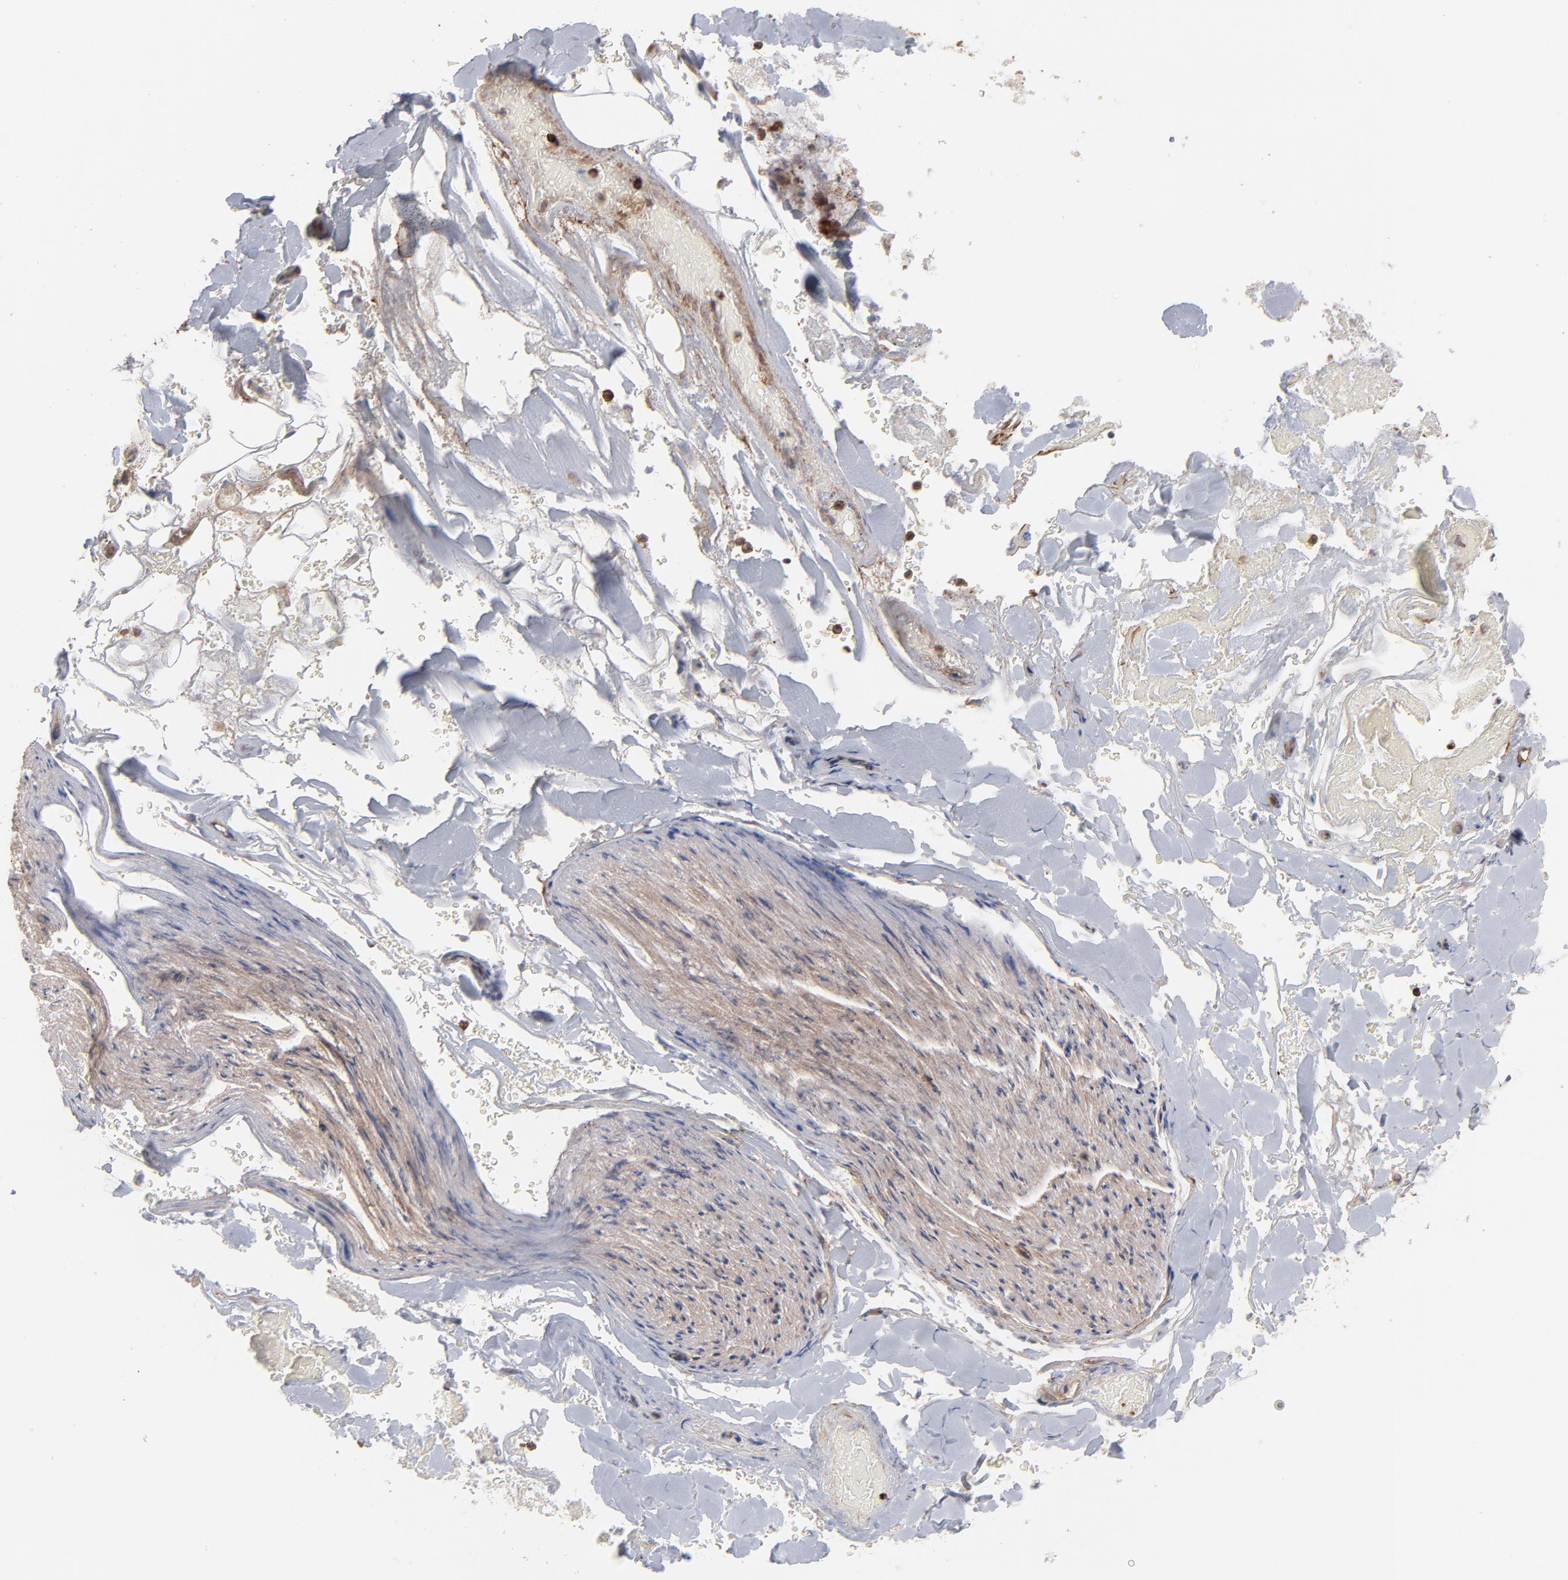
{"staining": {"intensity": "negative", "quantity": "none", "location": "none"}, "tissue": "adipose tissue", "cell_type": "Adipocytes", "image_type": "normal", "snomed": [{"axis": "morphology", "description": "Normal tissue, NOS"}, {"axis": "morphology", "description": "Cholangiocarcinoma"}, {"axis": "topography", "description": "Liver"}, {"axis": "topography", "description": "Peripheral nerve tissue"}], "caption": "This is a micrograph of immunohistochemistry (IHC) staining of normal adipose tissue, which shows no expression in adipocytes.", "gene": "PXN", "patient": {"sex": "male", "age": 50}}